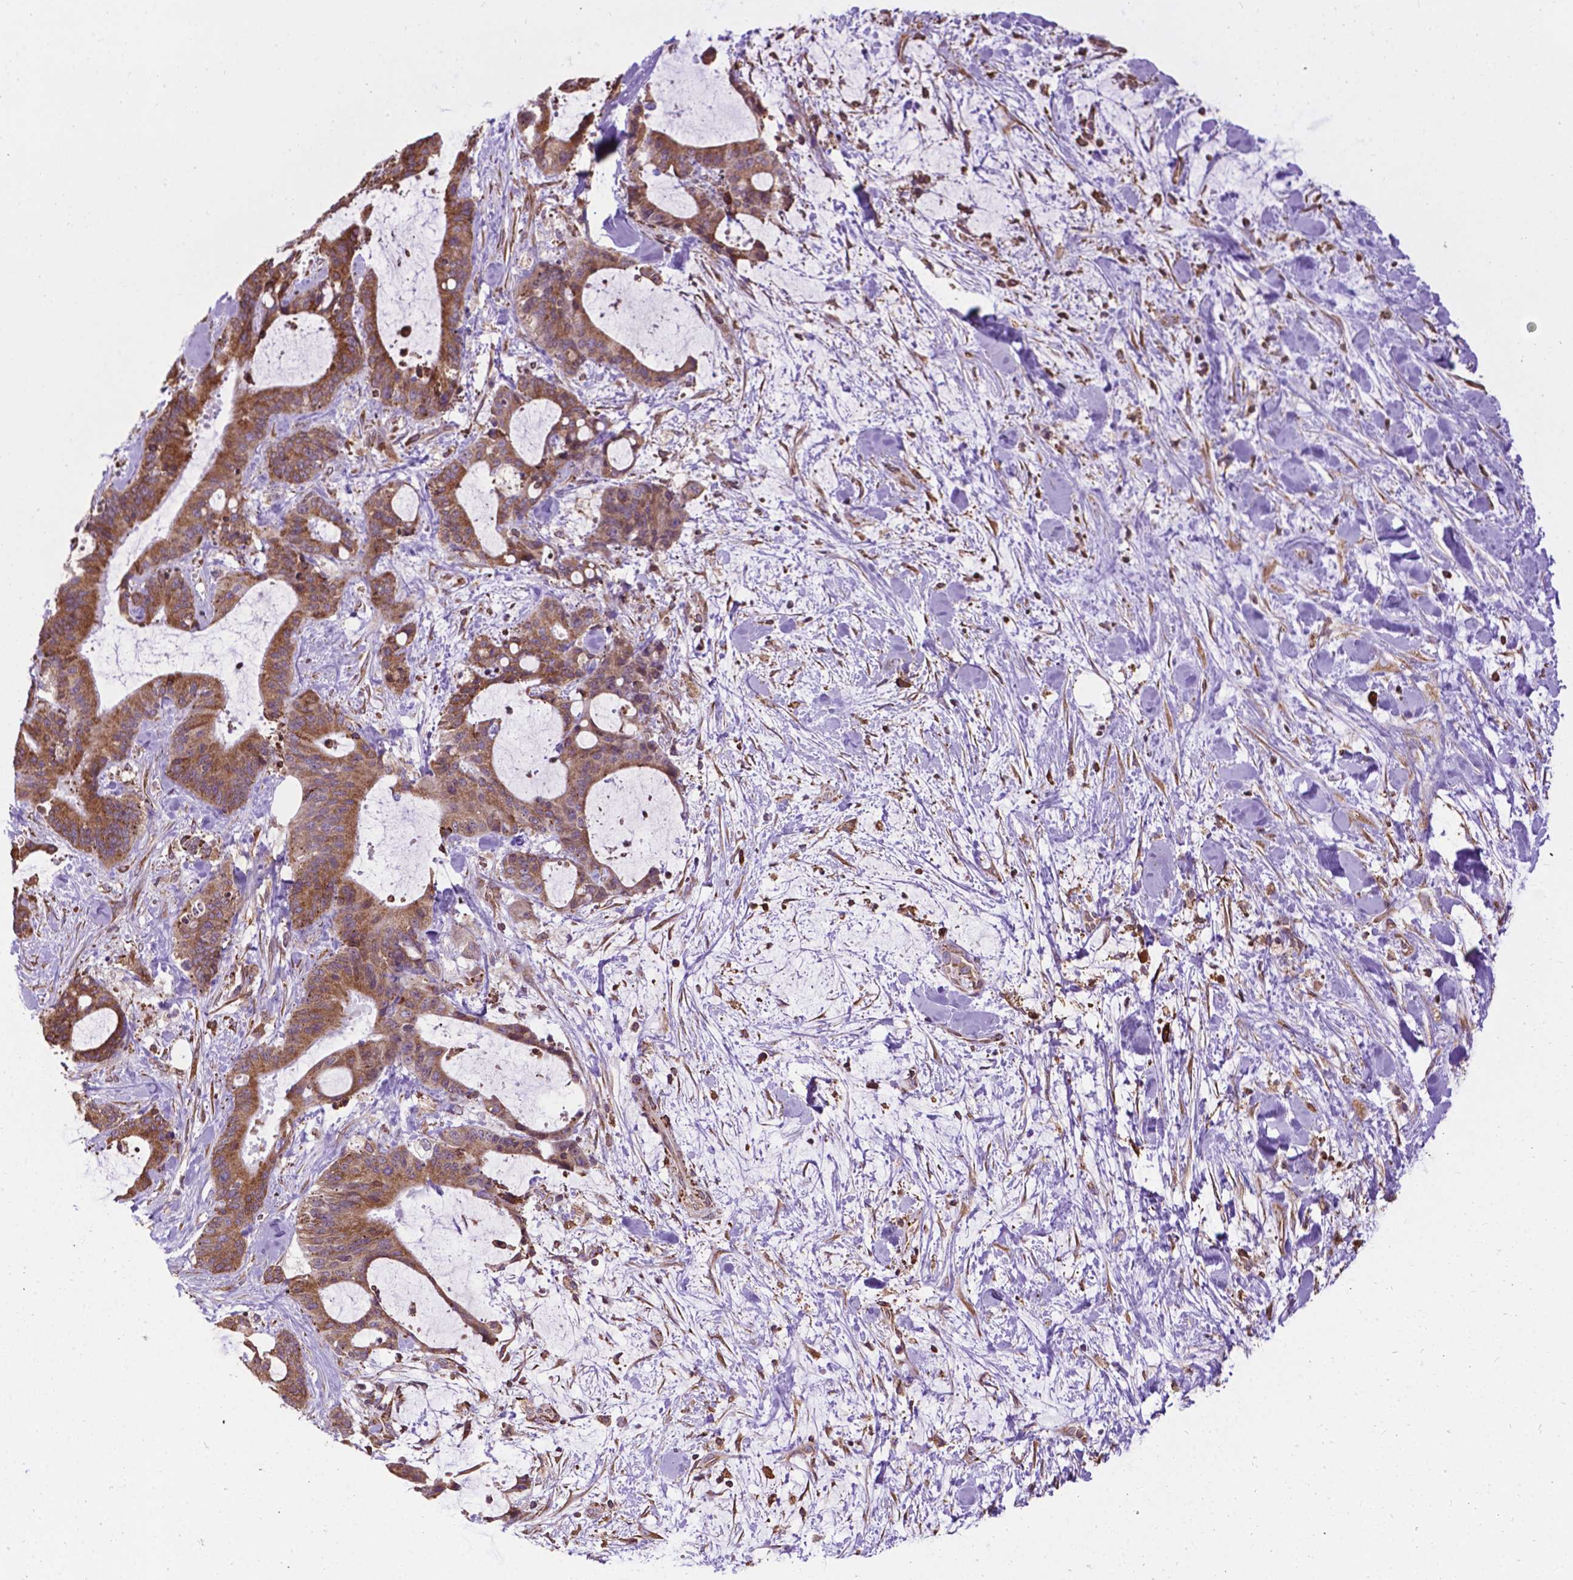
{"staining": {"intensity": "moderate", "quantity": ">75%", "location": "cytoplasmic/membranous"}, "tissue": "liver cancer", "cell_type": "Tumor cells", "image_type": "cancer", "snomed": [{"axis": "morphology", "description": "Cholangiocarcinoma"}, {"axis": "topography", "description": "Liver"}], "caption": "Immunohistochemical staining of human liver cancer (cholangiocarcinoma) demonstrates medium levels of moderate cytoplasmic/membranous protein positivity in about >75% of tumor cells. (Brightfield microscopy of DAB IHC at high magnification).", "gene": "GANAB", "patient": {"sex": "female", "age": 73}}